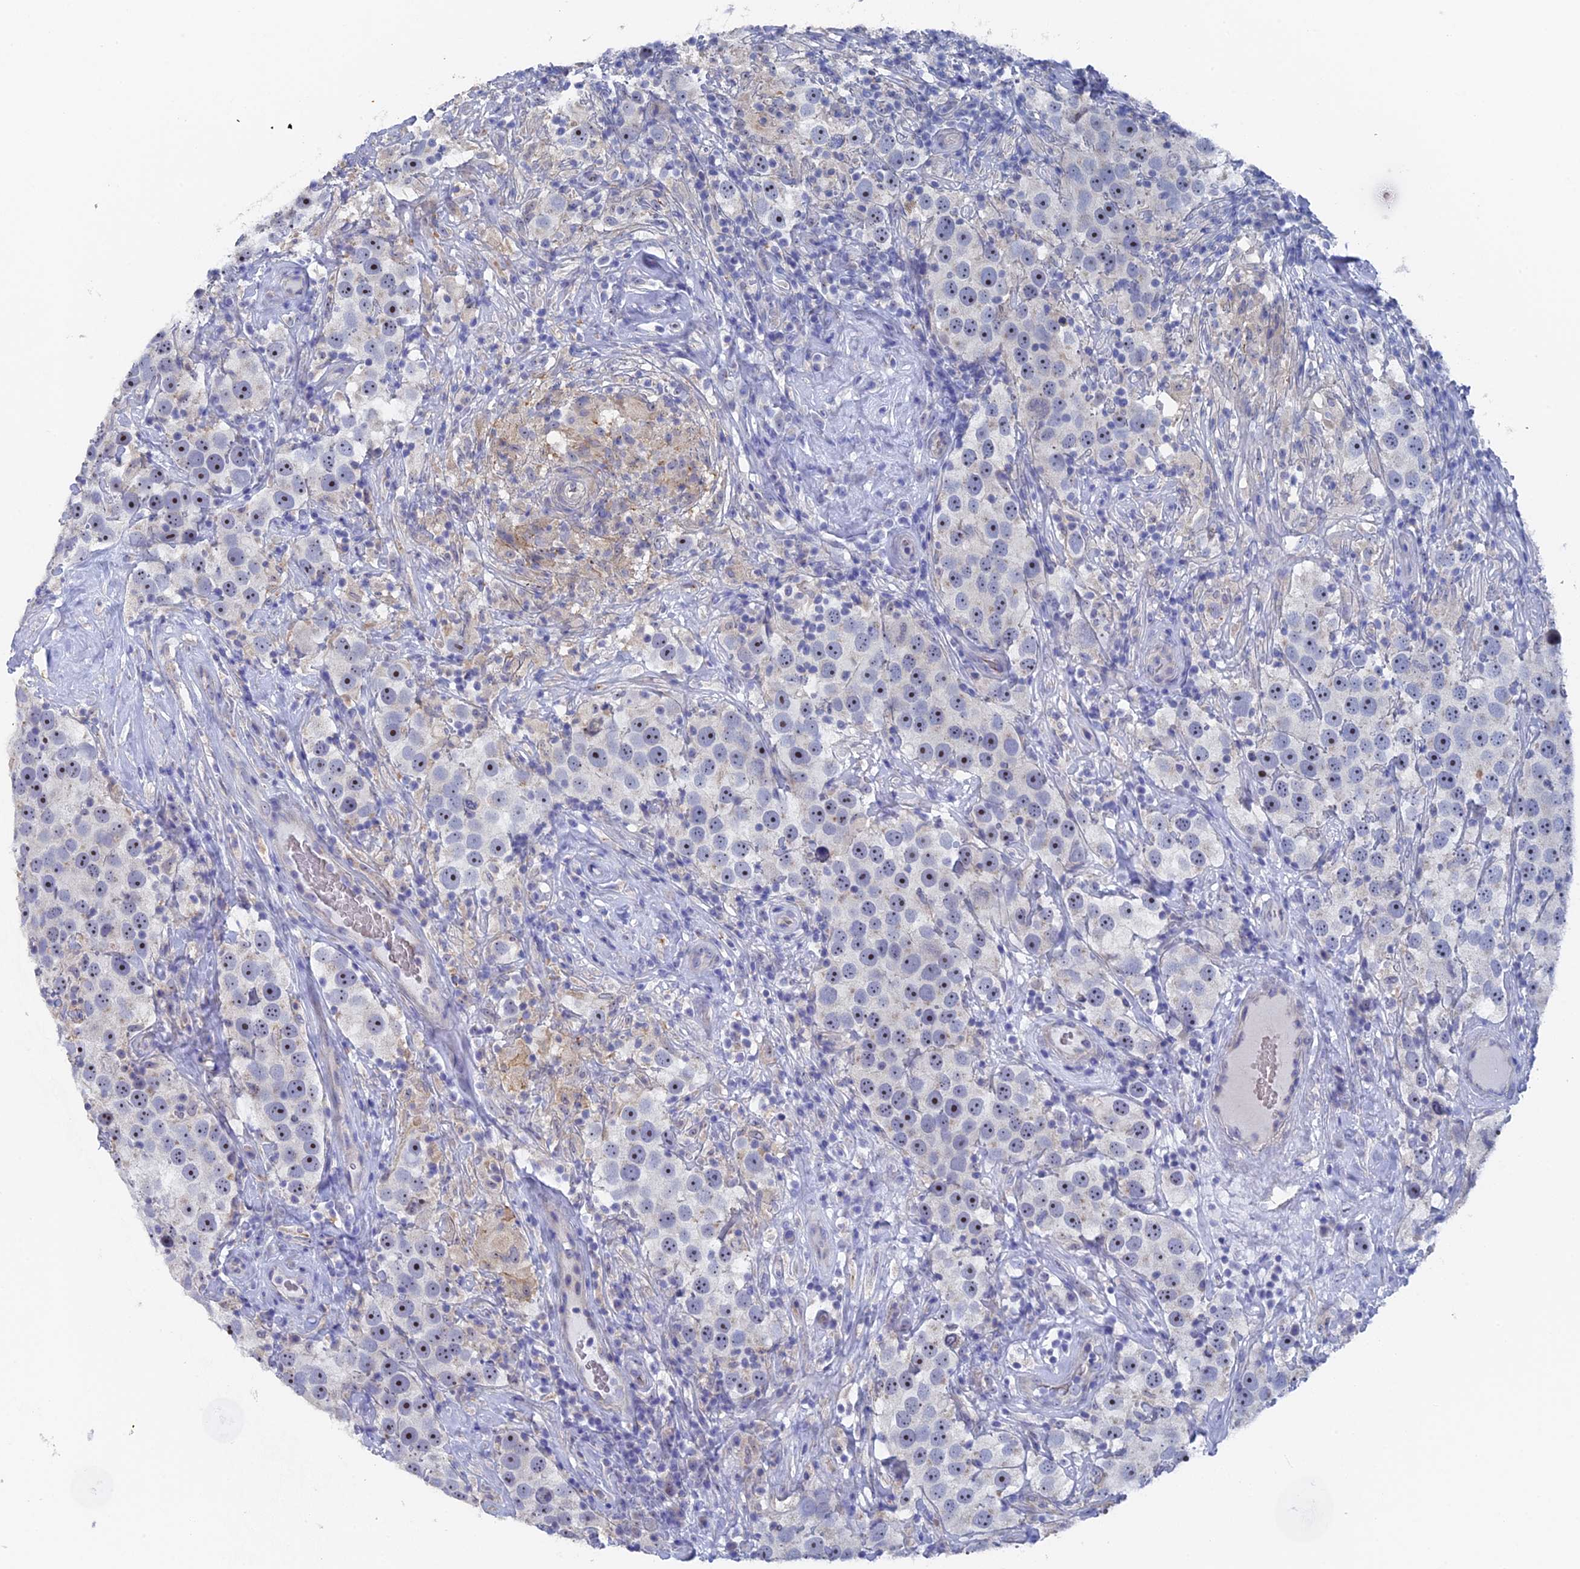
{"staining": {"intensity": "negative", "quantity": "none", "location": "none"}, "tissue": "testis cancer", "cell_type": "Tumor cells", "image_type": "cancer", "snomed": [{"axis": "morphology", "description": "Seminoma, NOS"}, {"axis": "topography", "description": "Testis"}], "caption": "High power microscopy image of an immunohistochemistry histopathology image of testis cancer, revealing no significant staining in tumor cells.", "gene": "SRFBP1", "patient": {"sex": "male", "age": 49}}